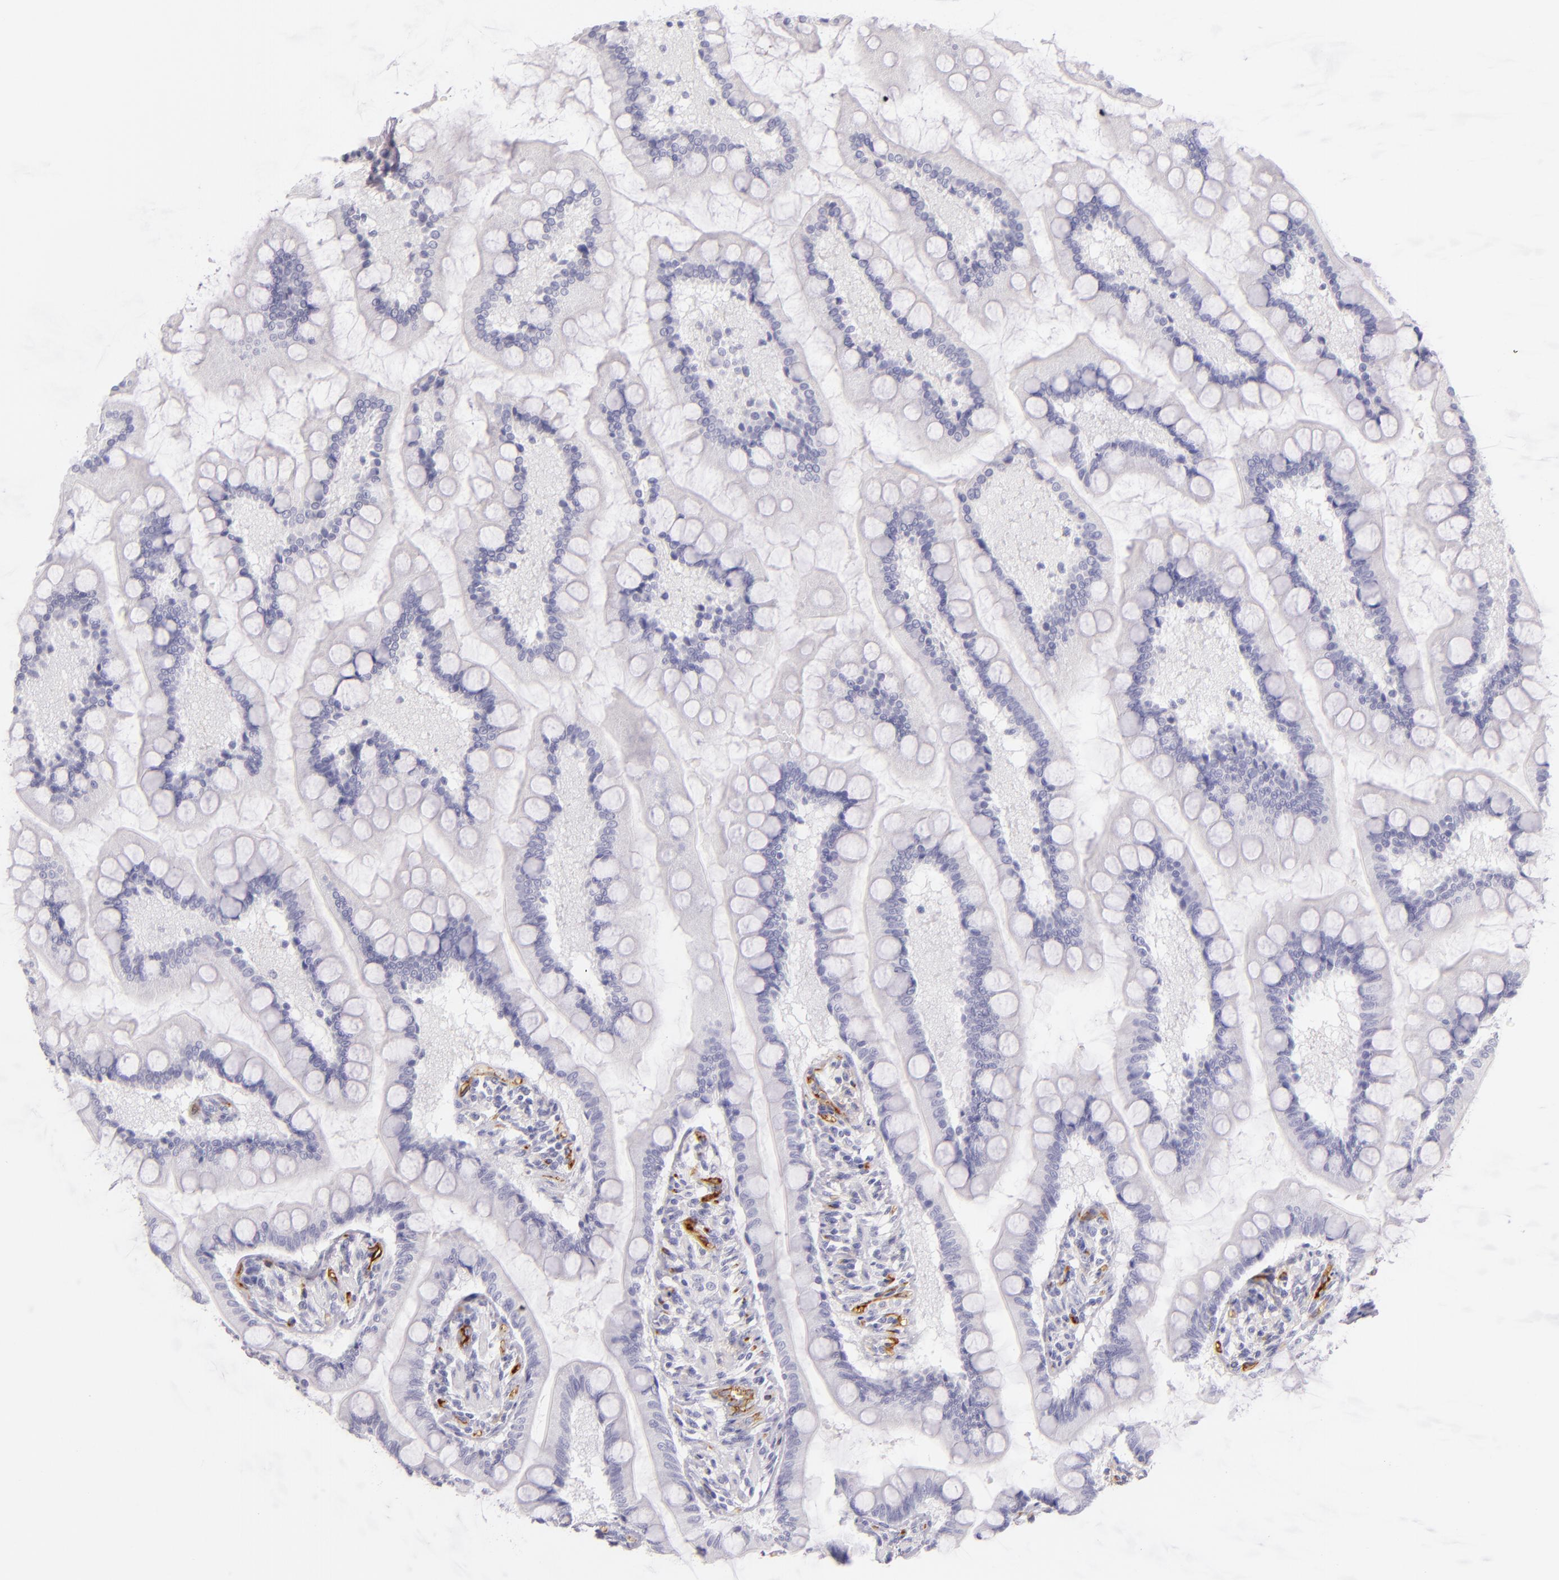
{"staining": {"intensity": "negative", "quantity": "none", "location": "none"}, "tissue": "small intestine", "cell_type": "Glandular cells", "image_type": "normal", "snomed": [{"axis": "morphology", "description": "Normal tissue, NOS"}, {"axis": "topography", "description": "Small intestine"}], "caption": "A high-resolution image shows IHC staining of unremarkable small intestine, which exhibits no significant positivity in glandular cells. Brightfield microscopy of immunohistochemistry stained with DAB (3,3'-diaminobenzidine) (brown) and hematoxylin (blue), captured at high magnification.", "gene": "ICAM1", "patient": {"sex": "male", "age": 41}}